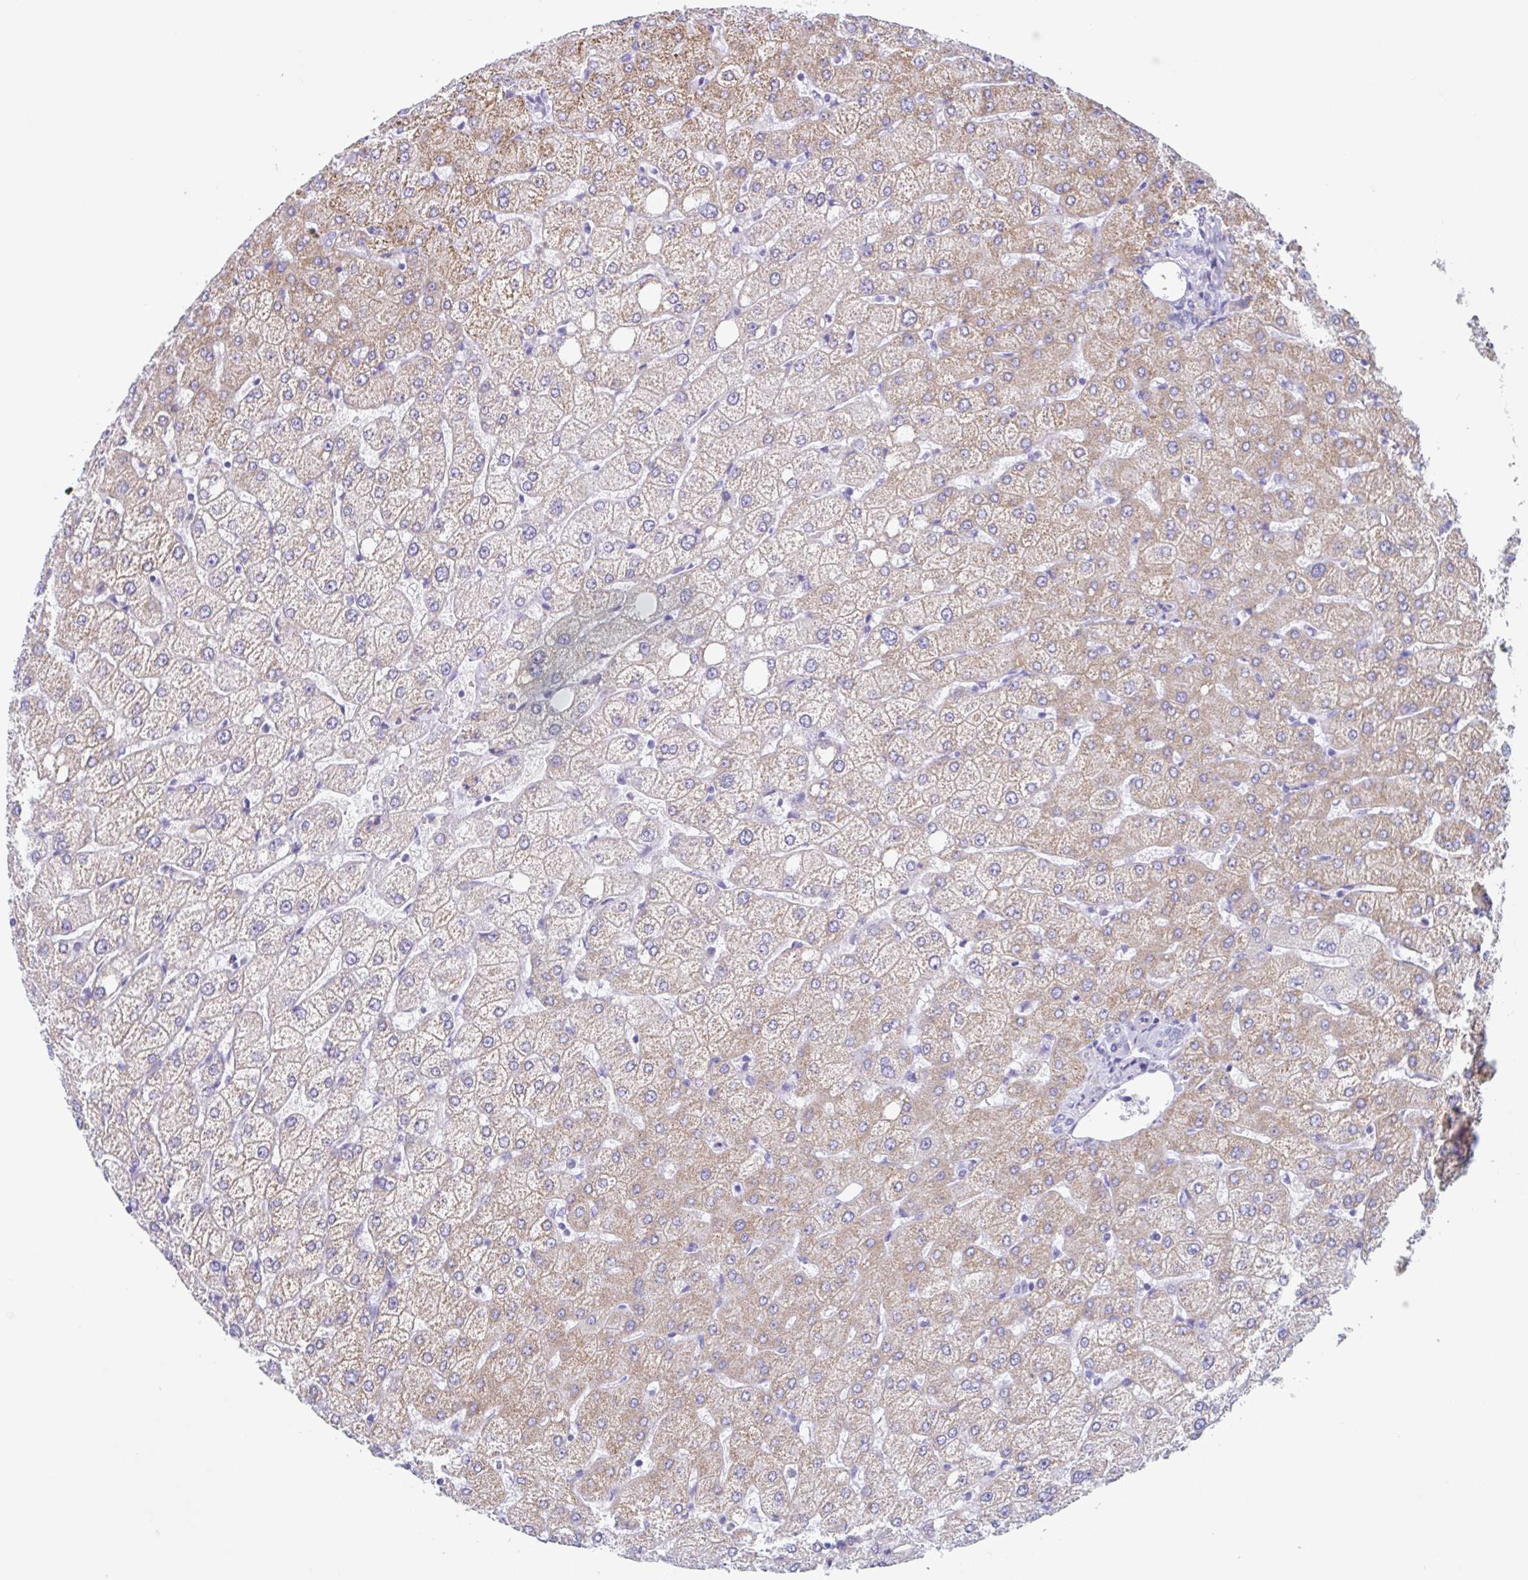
{"staining": {"intensity": "negative", "quantity": "none", "location": "none"}, "tissue": "liver", "cell_type": "Cholangiocytes", "image_type": "normal", "snomed": [{"axis": "morphology", "description": "Normal tissue, NOS"}, {"axis": "topography", "description": "Liver"}], "caption": "Immunohistochemistry histopathology image of unremarkable liver: liver stained with DAB (3,3'-diaminobenzidine) shows no significant protein staining in cholangiocytes.", "gene": "TAS2R41", "patient": {"sex": "female", "age": 54}}